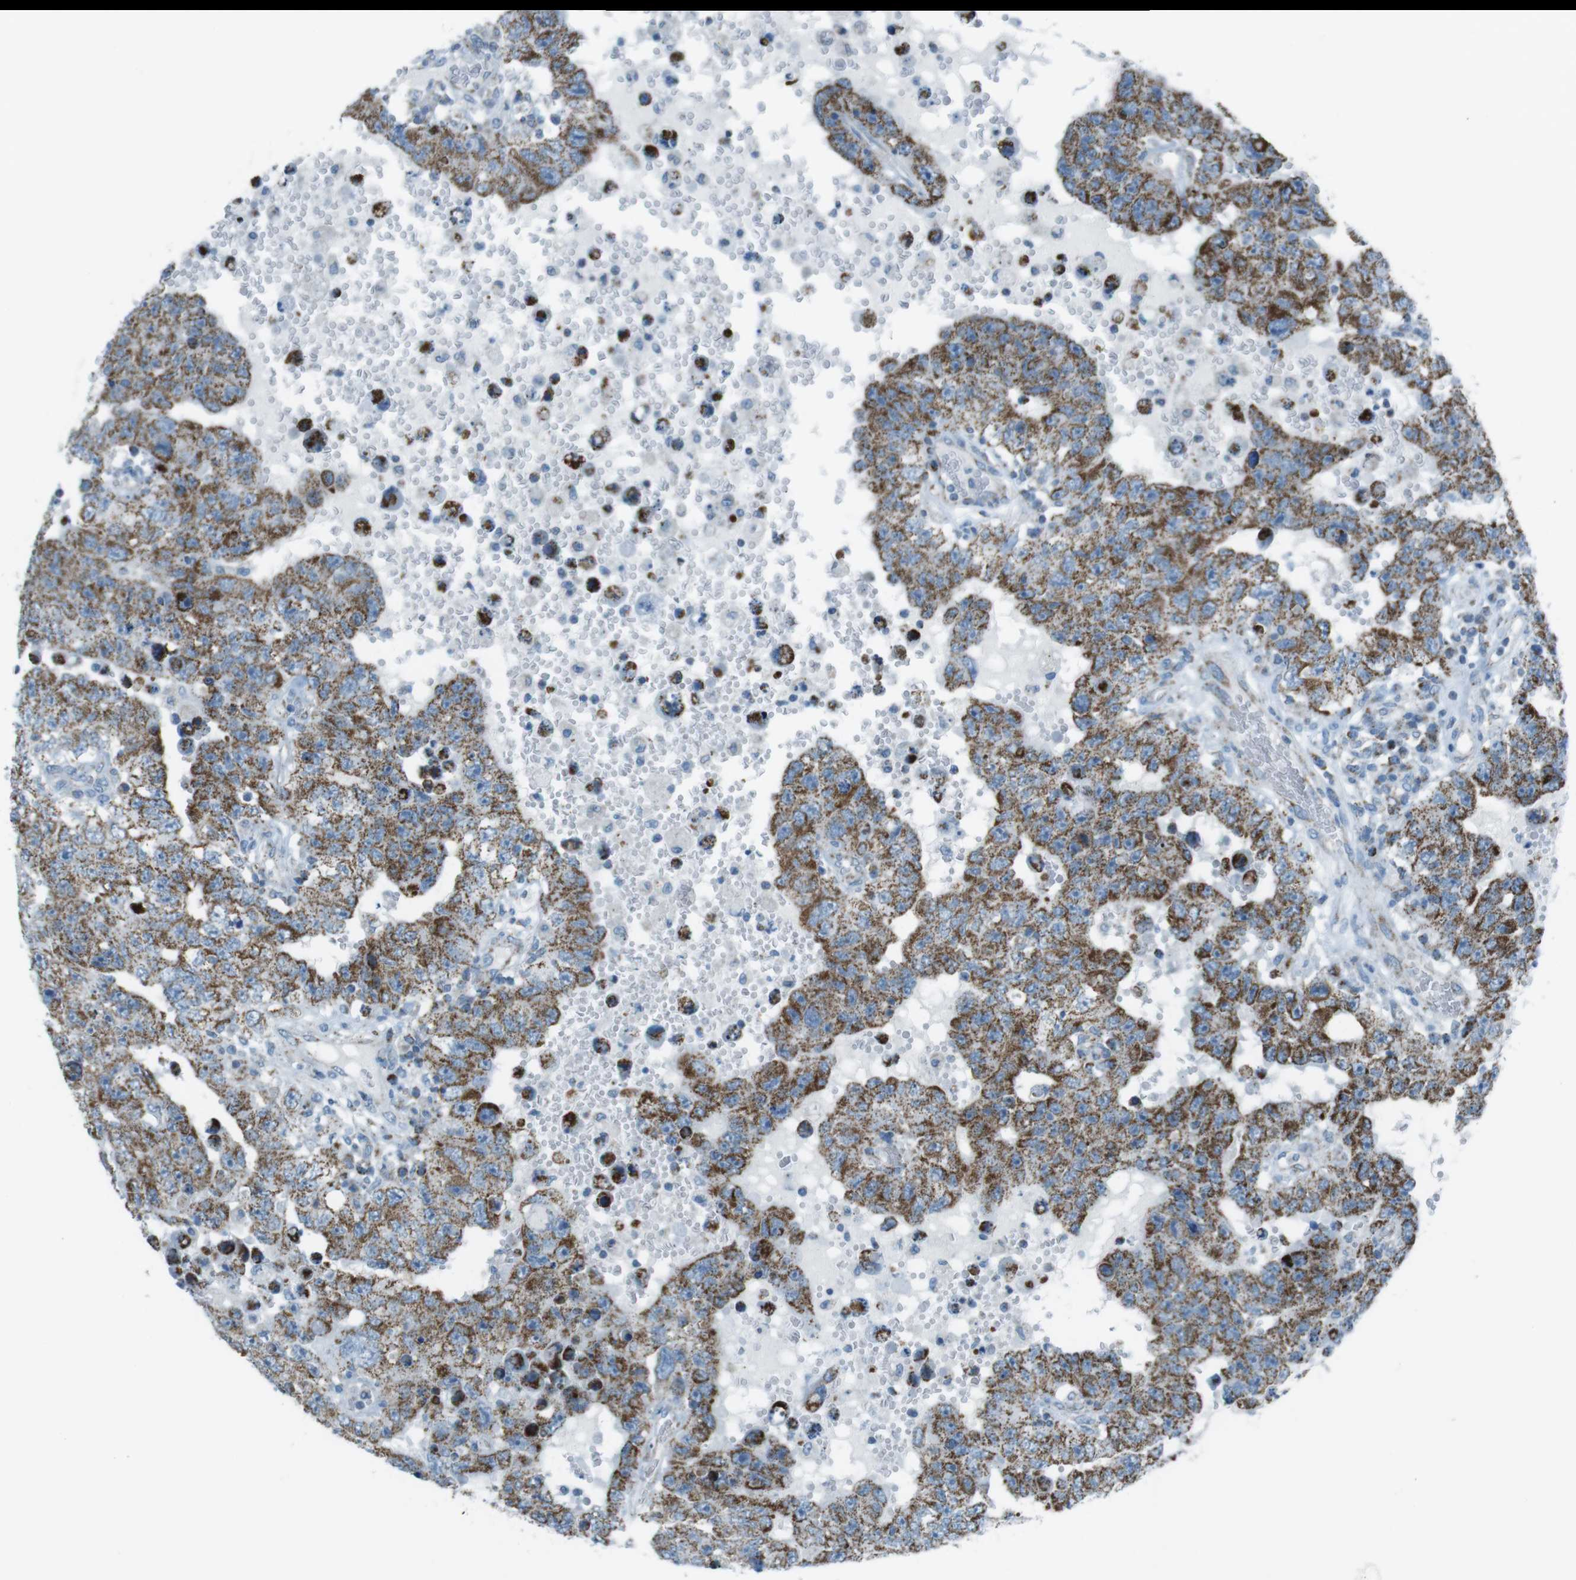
{"staining": {"intensity": "strong", "quantity": ">75%", "location": "cytoplasmic/membranous"}, "tissue": "testis cancer", "cell_type": "Tumor cells", "image_type": "cancer", "snomed": [{"axis": "morphology", "description": "Carcinoma, Embryonal, NOS"}, {"axis": "topography", "description": "Testis"}], "caption": "DAB immunohistochemical staining of testis cancer shows strong cytoplasmic/membranous protein staining in about >75% of tumor cells.", "gene": "DNAJA3", "patient": {"sex": "male", "age": 26}}